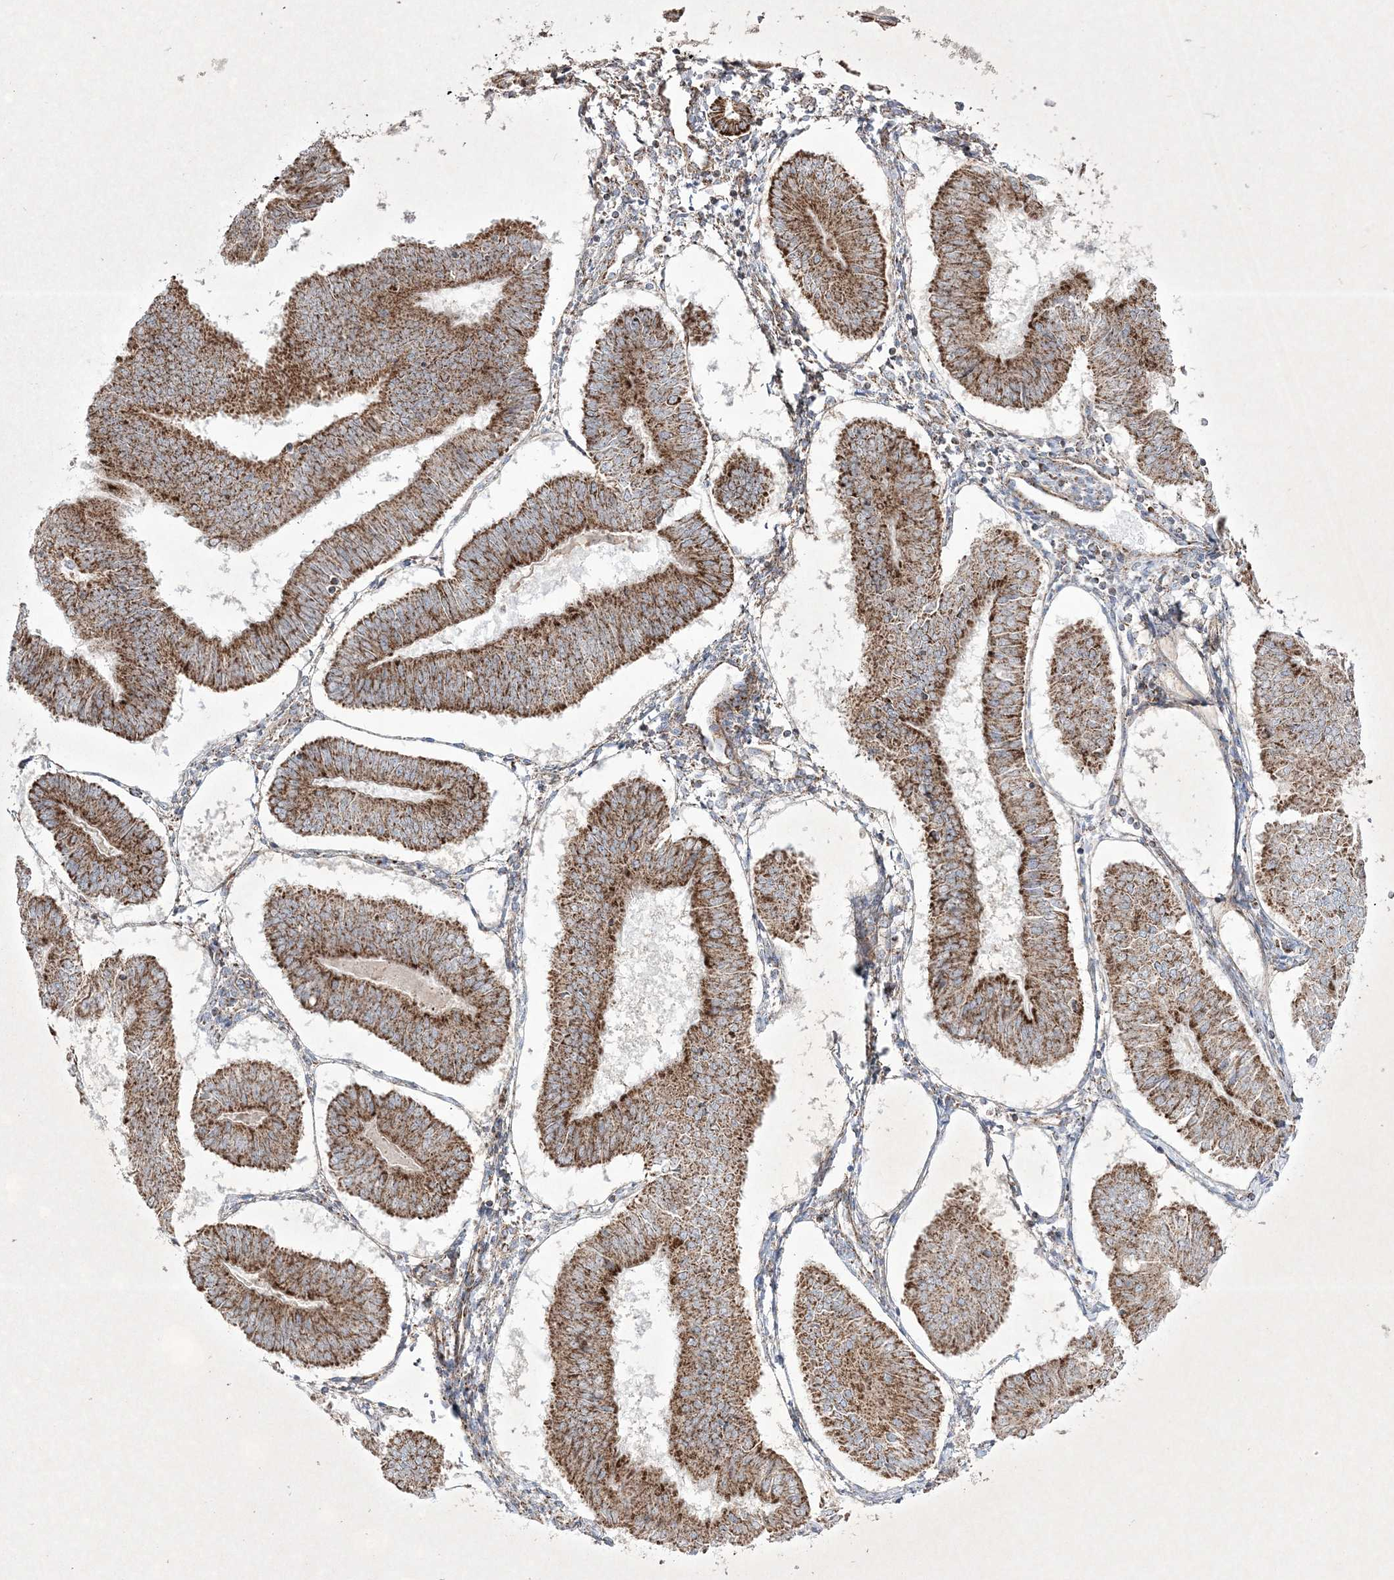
{"staining": {"intensity": "moderate", "quantity": ">75%", "location": "cytoplasmic/membranous"}, "tissue": "endometrial cancer", "cell_type": "Tumor cells", "image_type": "cancer", "snomed": [{"axis": "morphology", "description": "Adenocarcinoma, NOS"}, {"axis": "topography", "description": "Endometrium"}], "caption": "There is medium levels of moderate cytoplasmic/membranous positivity in tumor cells of endometrial adenocarcinoma, as demonstrated by immunohistochemical staining (brown color).", "gene": "RICTOR", "patient": {"sex": "female", "age": 58}}